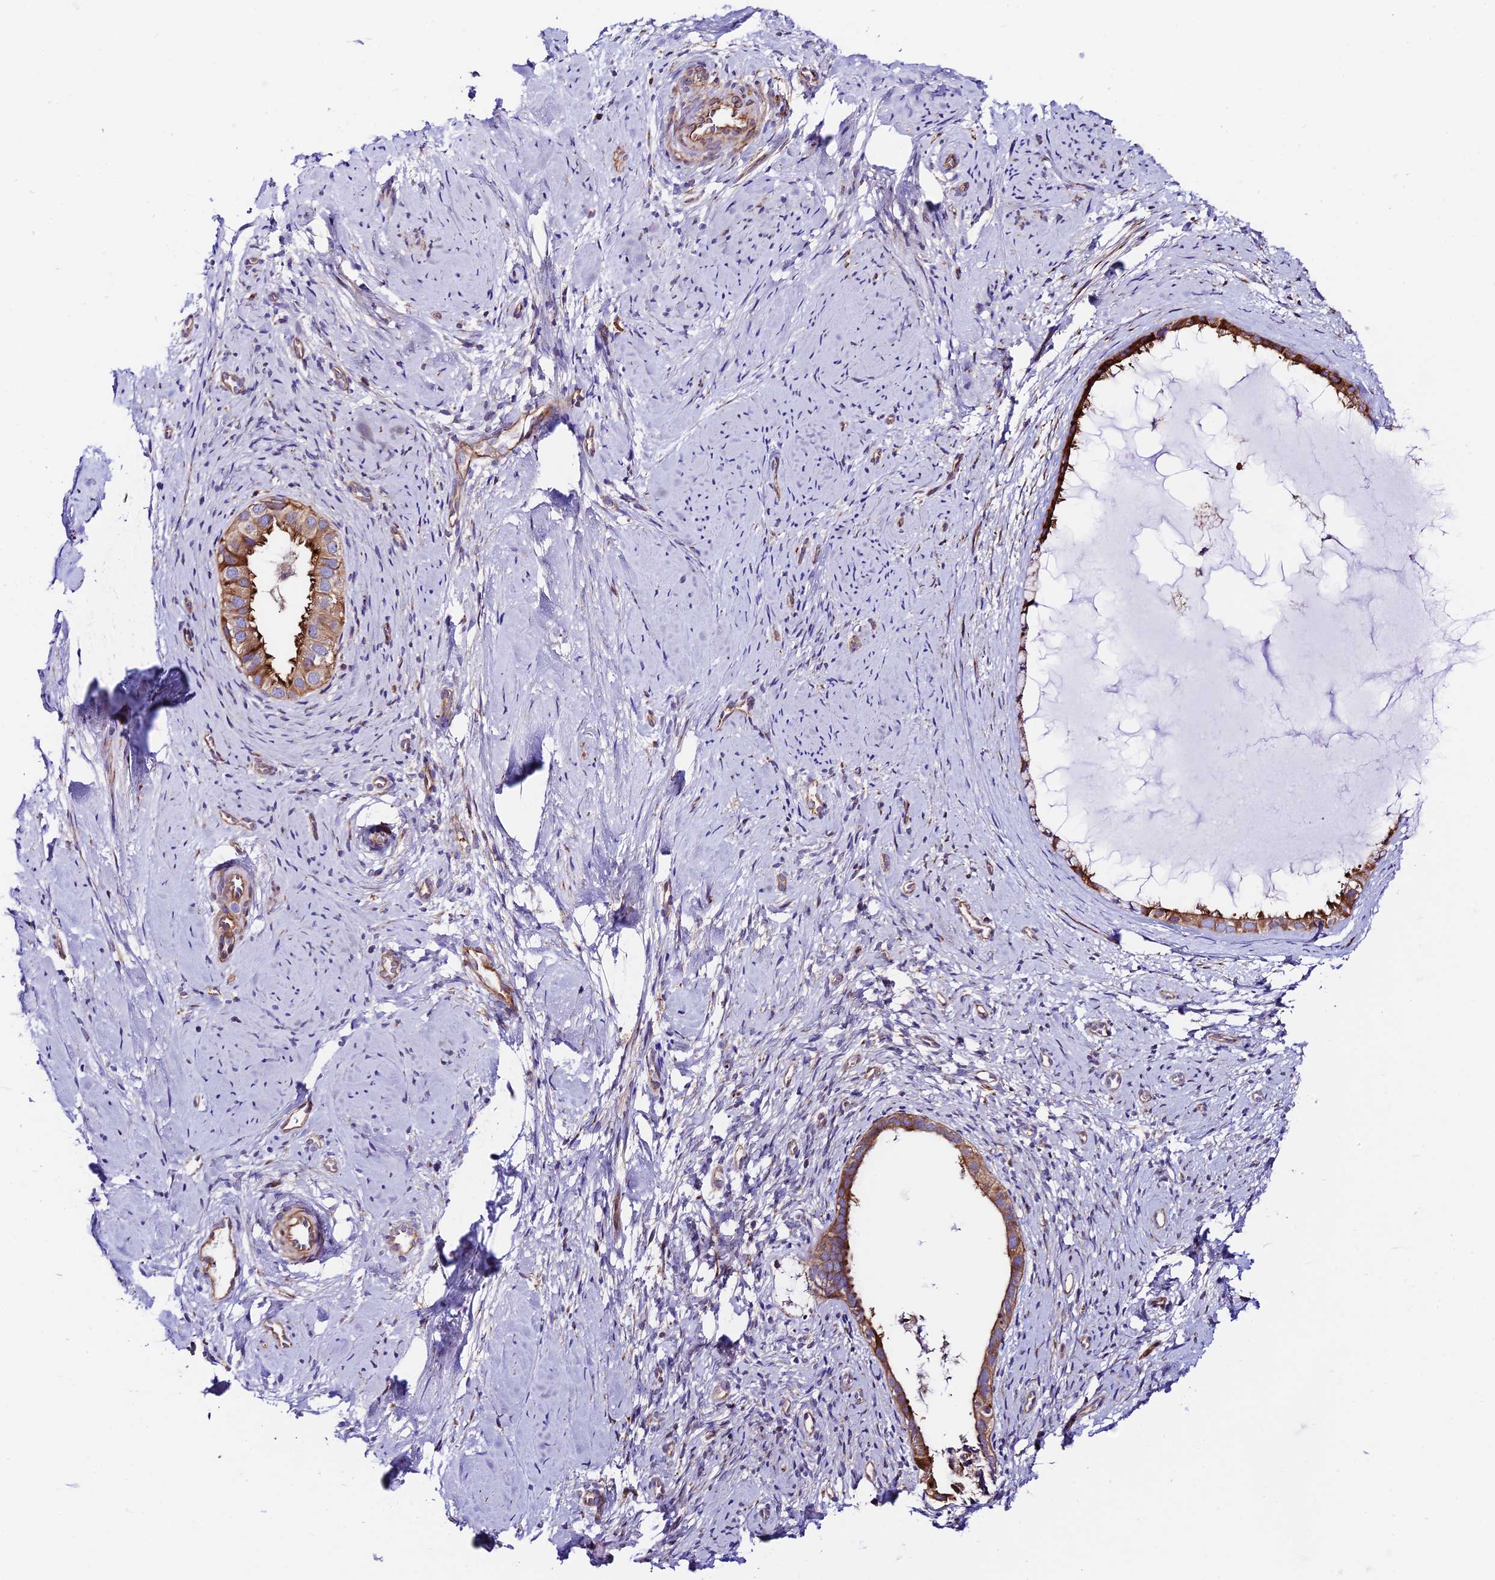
{"staining": {"intensity": "strong", "quantity": "25%-75%", "location": "cytoplasmic/membranous"}, "tissue": "cervix", "cell_type": "Glandular cells", "image_type": "normal", "snomed": [{"axis": "morphology", "description": "Normal tissue, NOS"}, {"axis": "topography", "description": "Cervix"}], "caption": "IHC of normal cervix displays high levels of strong cytoplasmic/membranous positivity in about 25%-75% of glandular cells.", "gene": "VPS13C", "patient": {"sex": "female", "age": 57}}